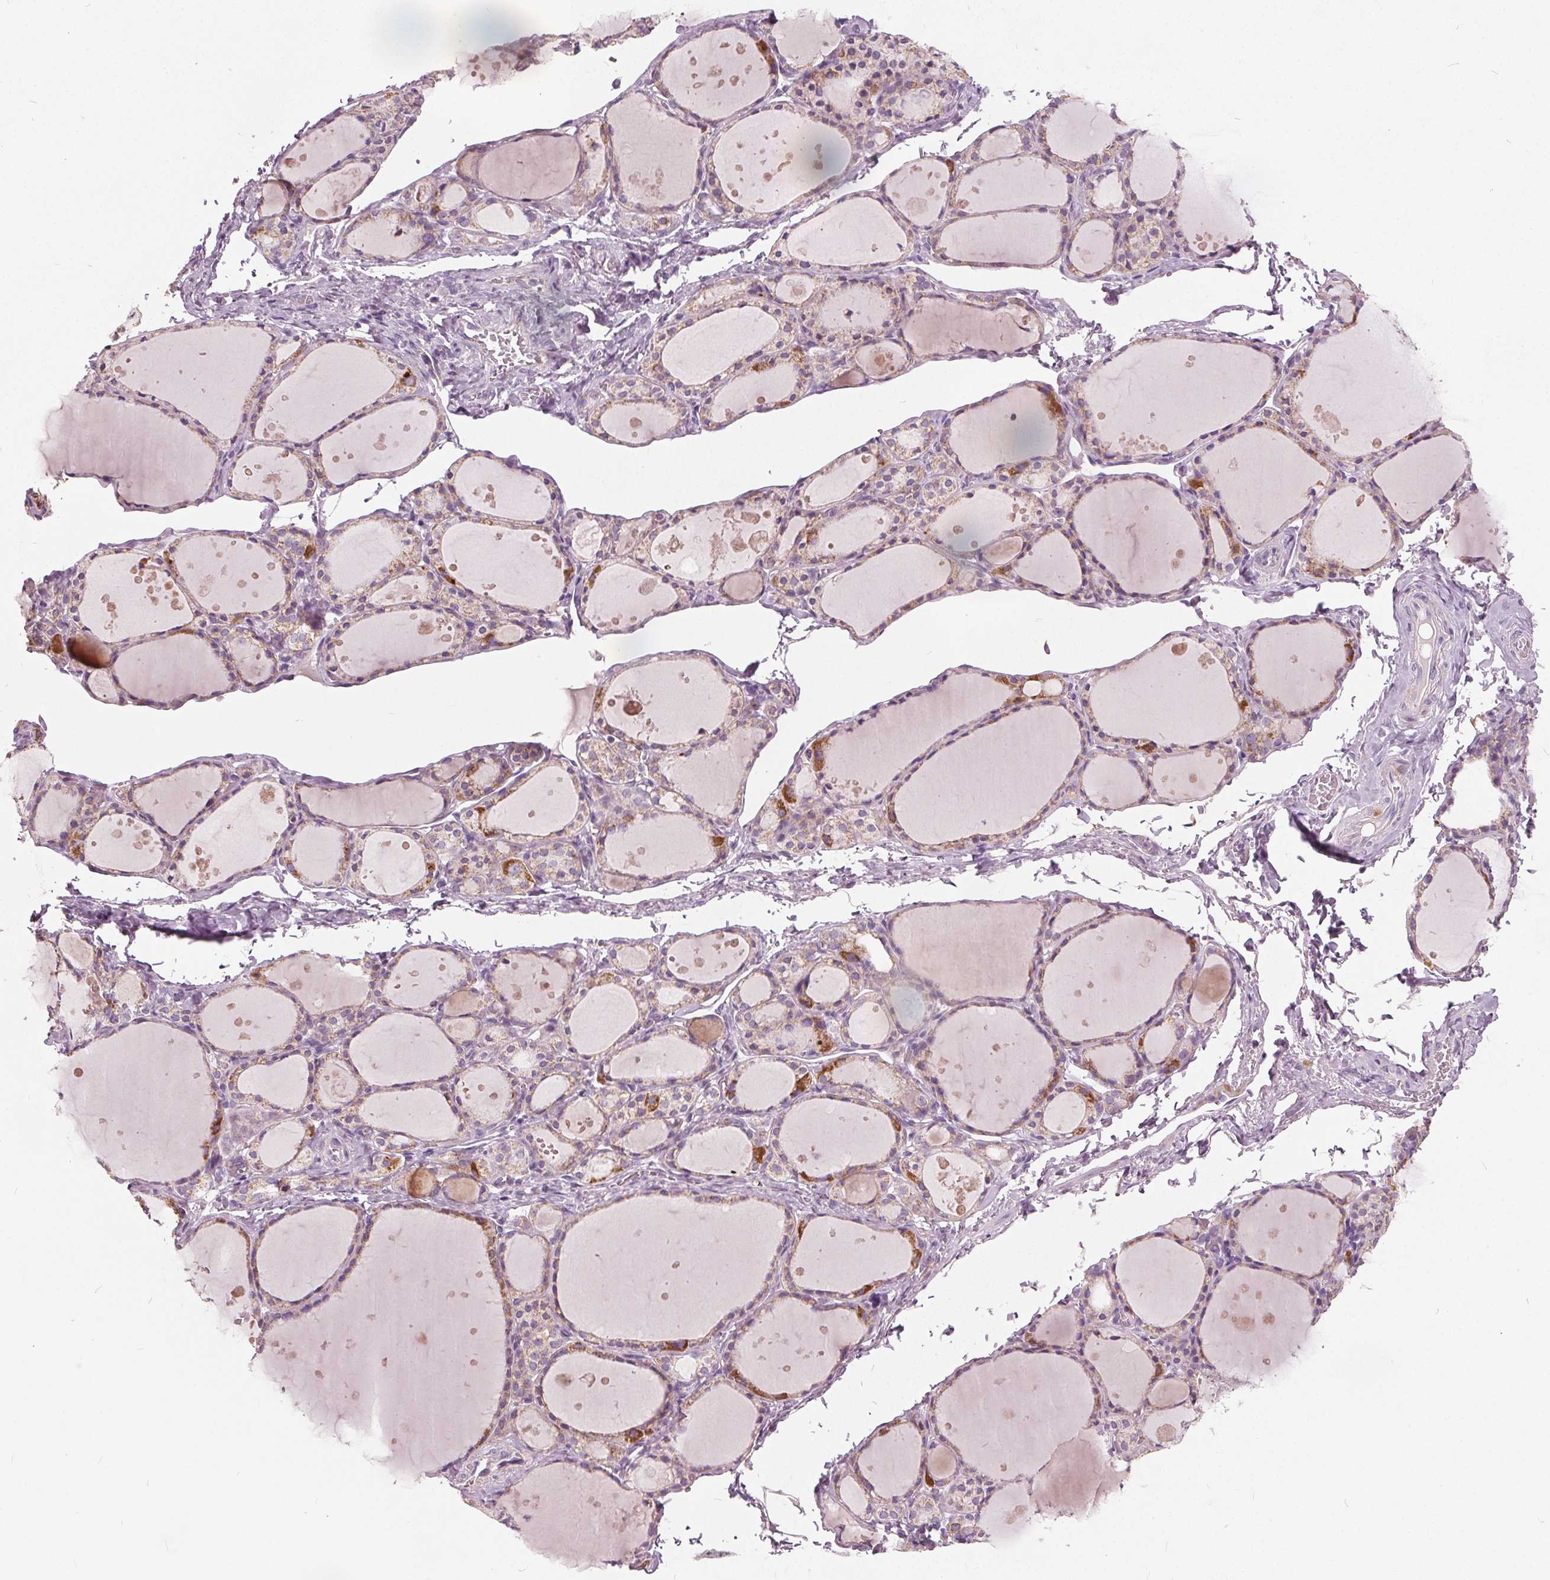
{"staining": {"intensity": "weak", "quantity": ">75%", "location": "cytoplasmic/membranous"}, "tissue": "thyroid gland", "cell_type": "Glandular cells", "image_type": "normal", "snomed": [{"axis": "morphology", "description": "Normal tissue, NOS"}, {"axis": "topography", "description": "Thyroid gland"}], "caption": "Human thyroid gland stained with a brown dye exhibits weak cytoplasmic/membranous positive expression in about >75% of glandular cells.", "gene": "ECI2", "patient": {"sex": "male", "age": 68}}